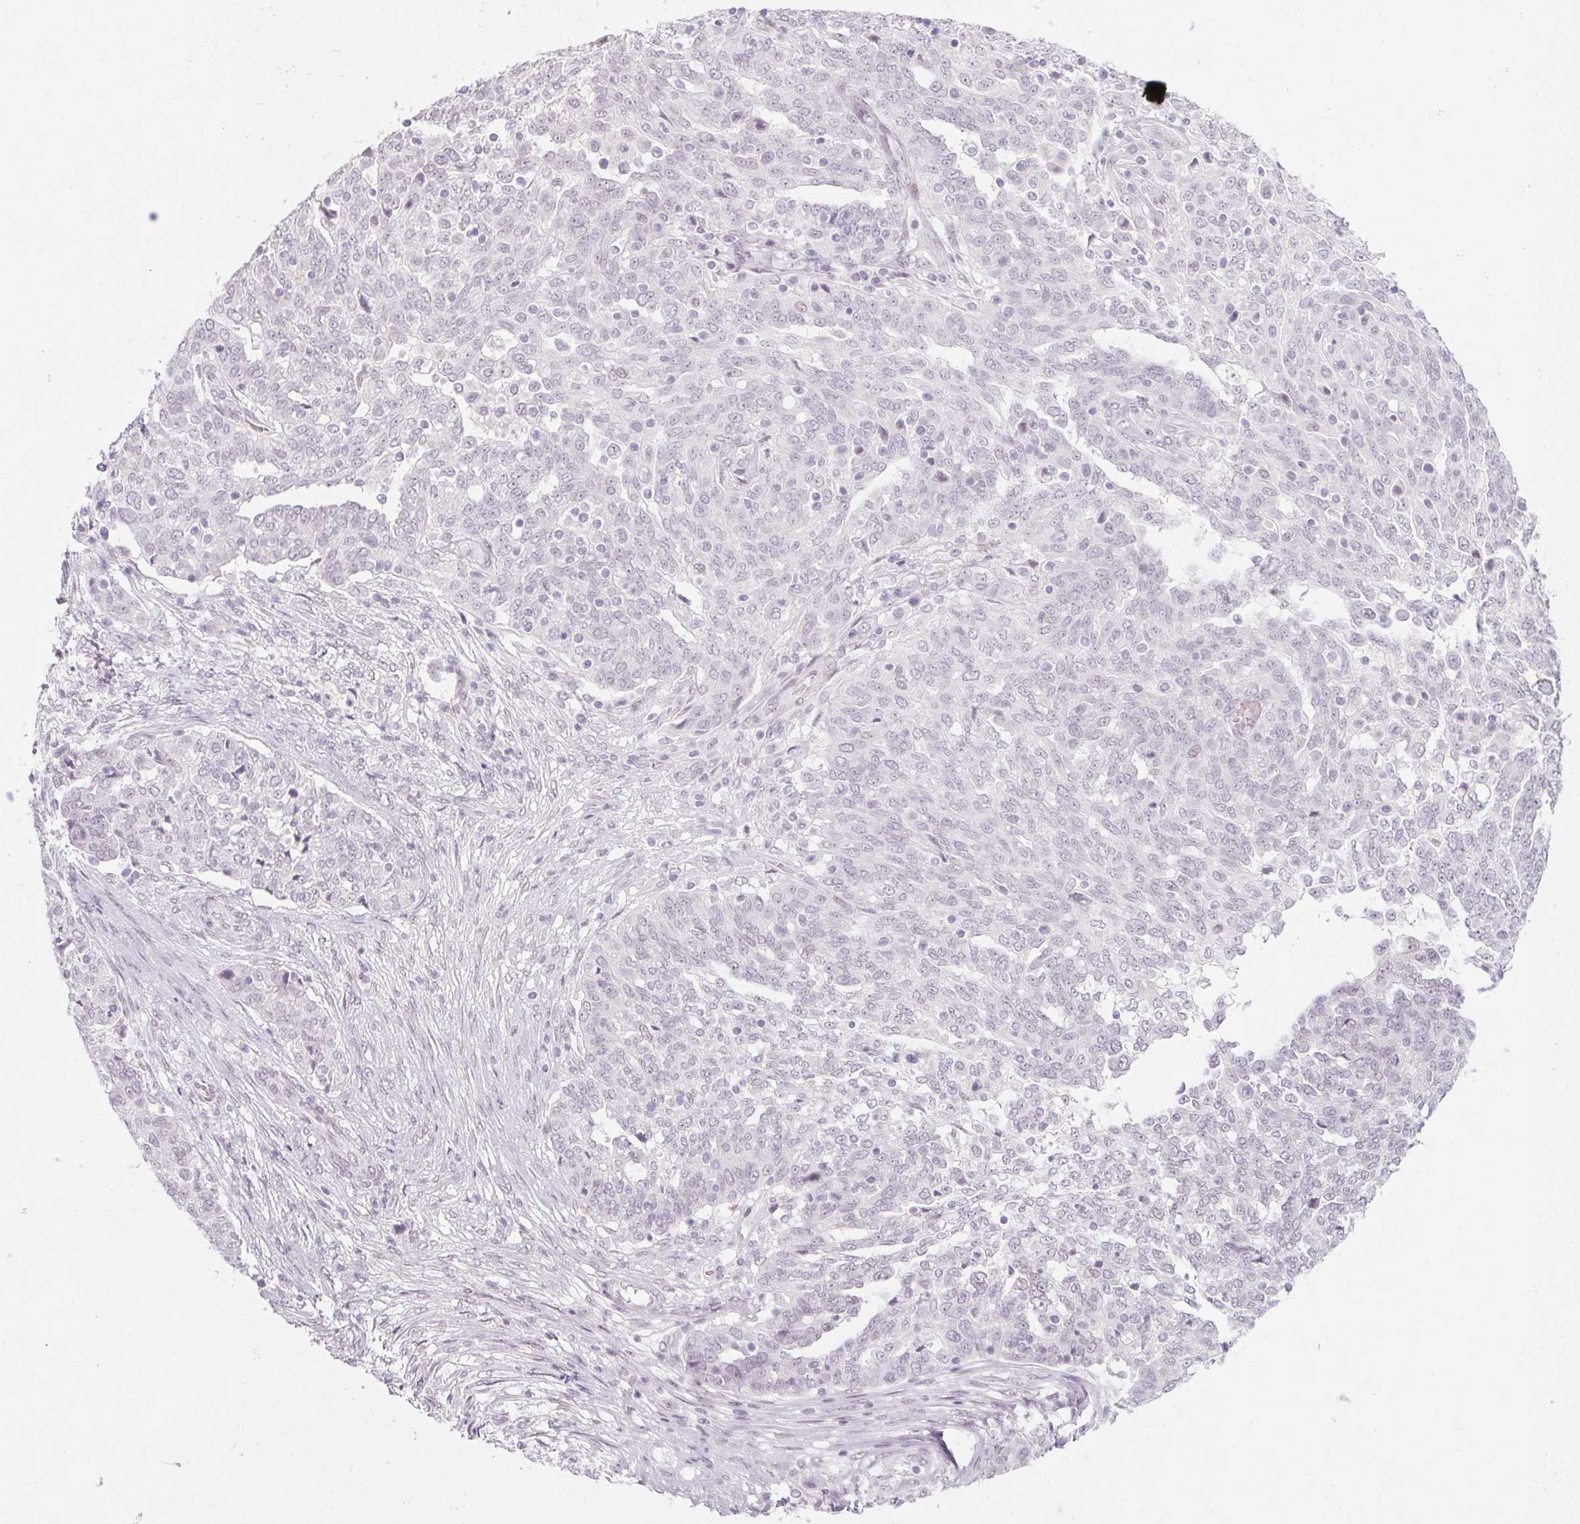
{"staining": {"intensity": "negative", "quantity": "none", "location": "none"}, "tissue": "ovarian cancer", "cell_type": "Tumor cells", "image_type": "cancer", "snomed": [{"axis": "morphology", "description": "Cystadenocarcinoma, serous, NOS"}, {"axis": "topography", "description": "Ovary"}], "caption": "IHC photomicrograph of neoplastic tissue: human ovarian serous cystadenocarcinoma stained with DAB demonstrates no significant protein staining in tumor cells.", "gene": "KCNQ2", "patient": {"sex": "female", "age": 67}}